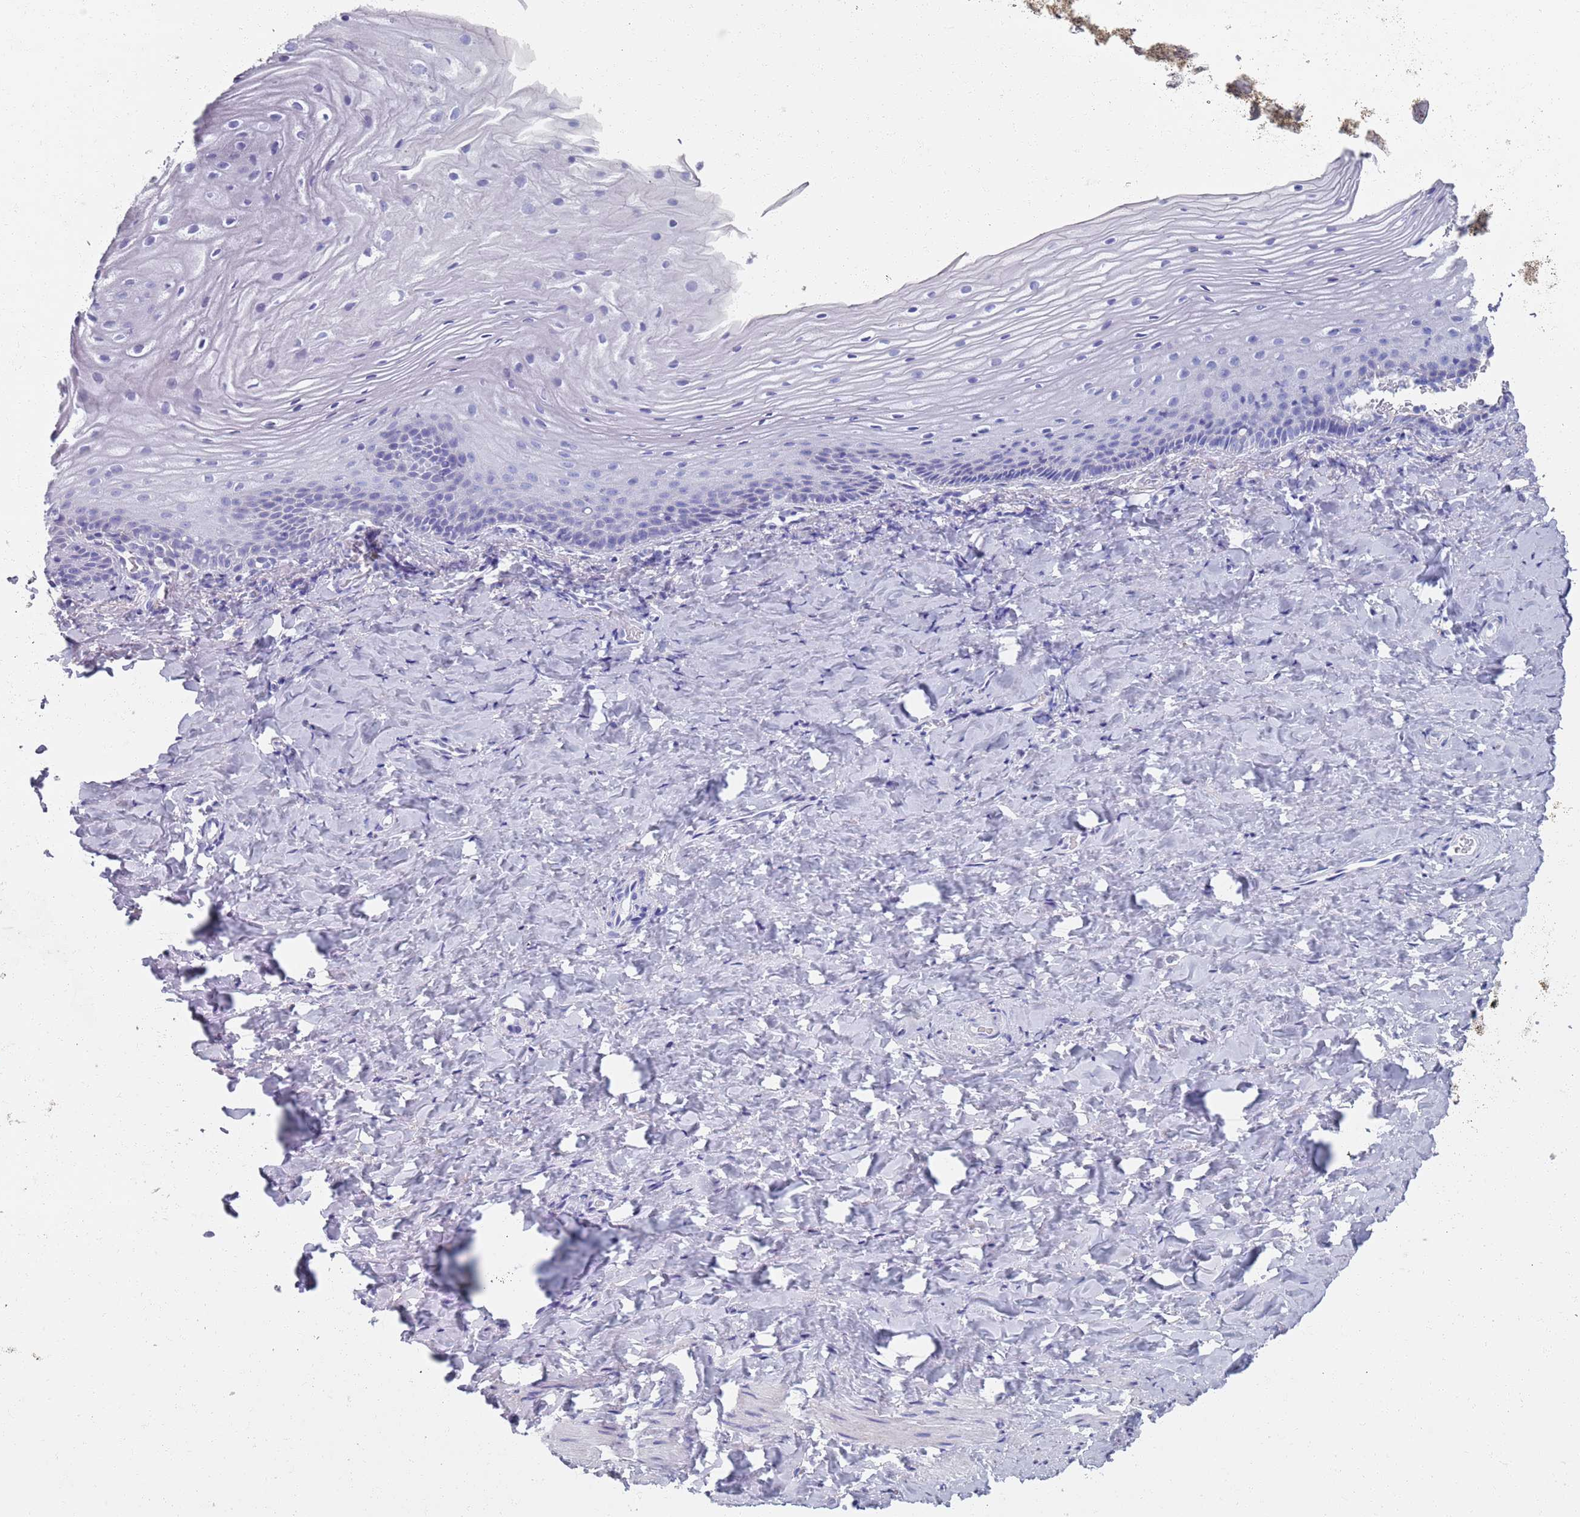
{"staining": {"intensity": "negative", "quantity": "none", "location": "none"}, "tissue": "vagina", "cell_type": "Squamous epithelial cells", "image_type": "normal", "snomed": [{"axis": "morphology", "description": "Normal tissue, NOS"}, {"axis": "topography", "description": "Vagina"}], "caption": "IHC of unremarkable human vagina exhibits no positivity in squamous epithelial cells.", "gene": "PLOD1", "patient": {"sex": "female", "age": 60}}